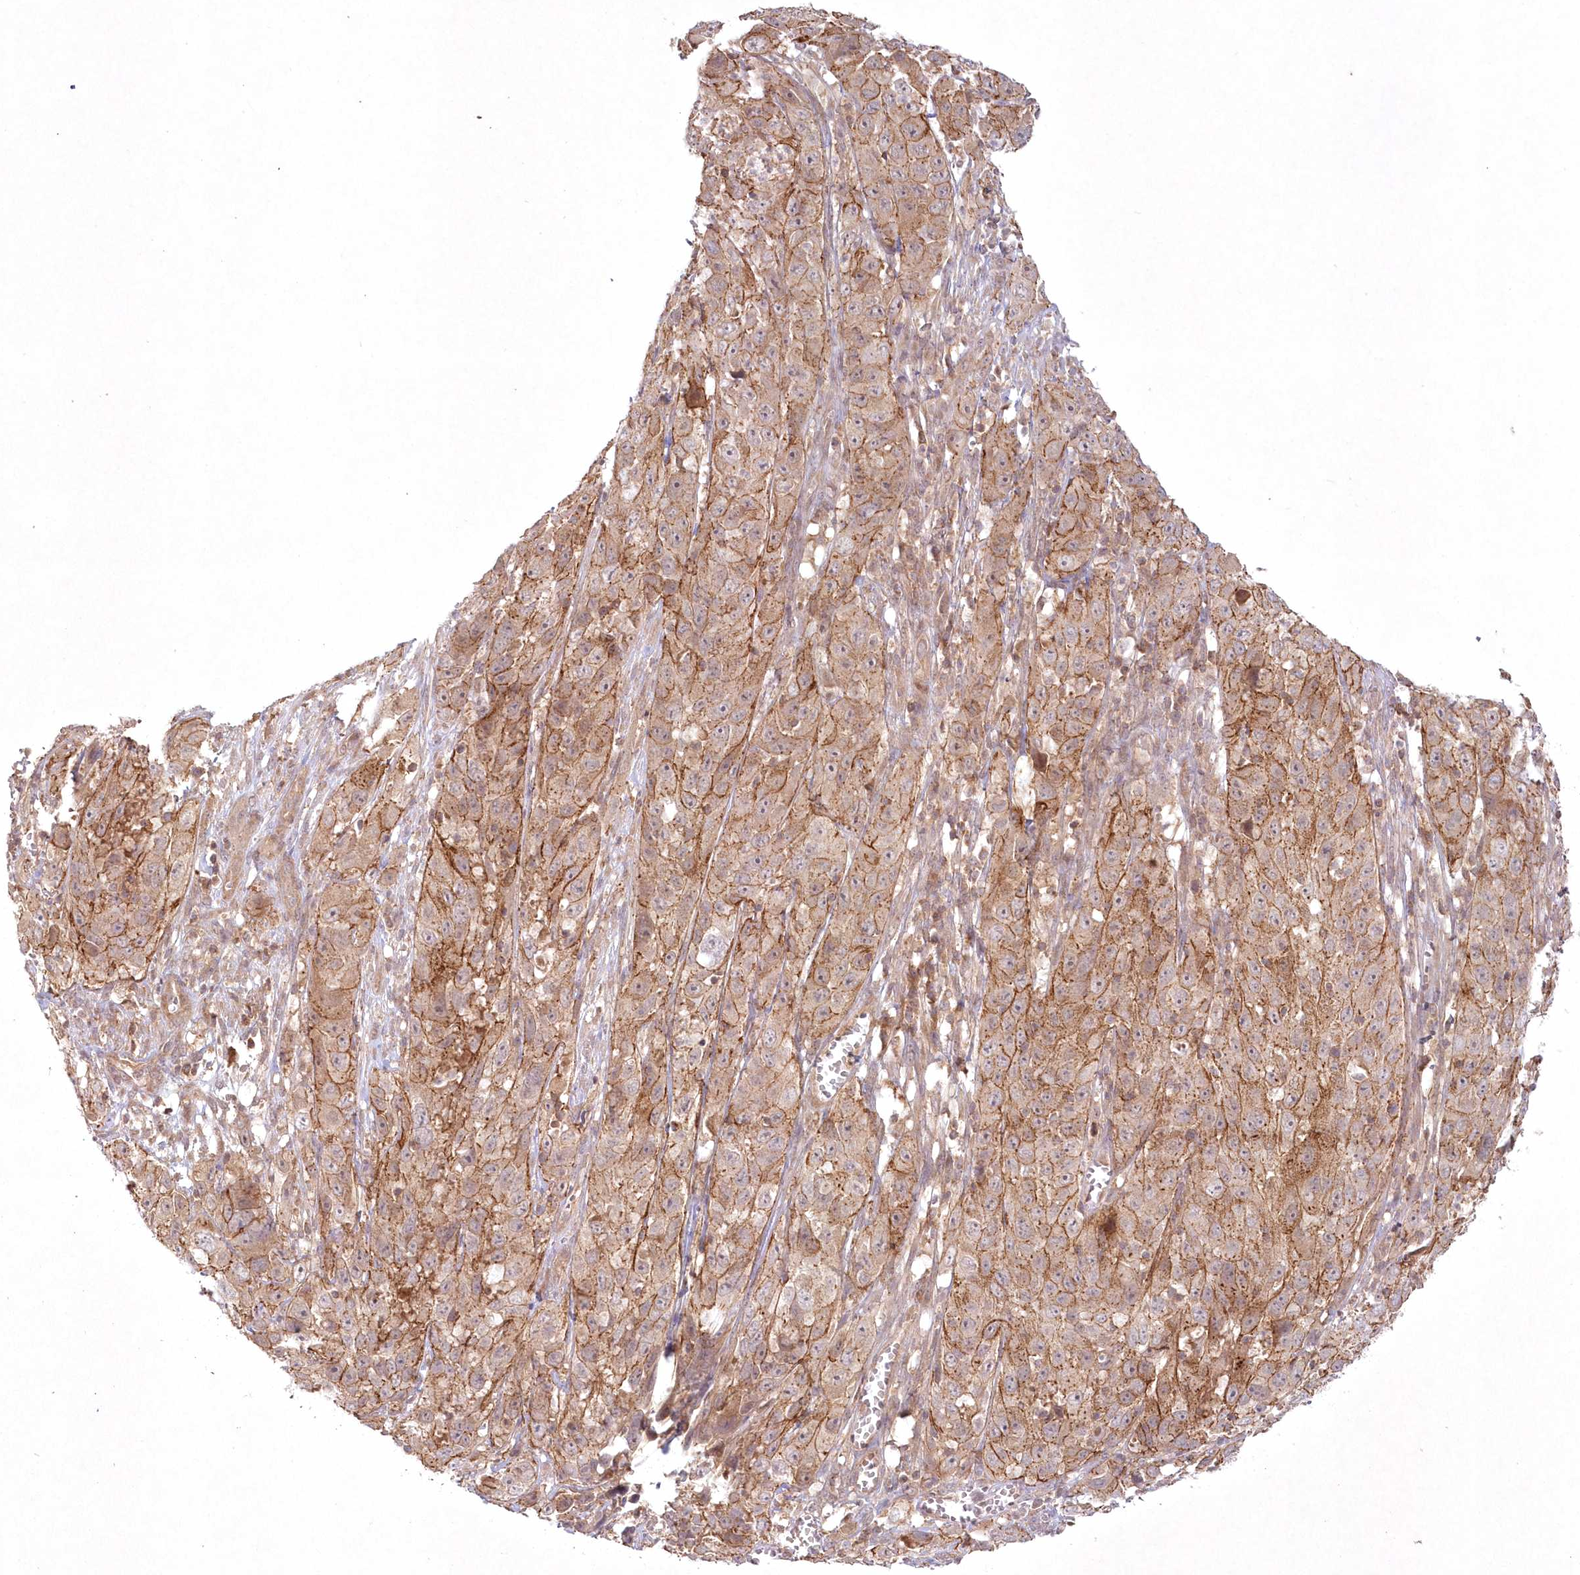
{"staining": {"intensity": "moderate", "quantity": ">75%", "location": "cytoplasmic/membranous"}, "tissue": "cervical cancer", "cell_type": "Tumor cells", "image_type": "cancer", "snomed": [{"axis": "morphology", "description": "Squamous cell carcinoma, NOS"}, {"axis": "topography", "description": "Cervix"}], "caption": "The micrograph reveals immunohistochemical staining of cervical squamous cell carcinoma. There is moderate cytoplasmic/membranous positivity is seen in approximately >75% of tumor cells.", "gene": "TOGARAM2", "patient": {"sex": "female", "age": 32}}